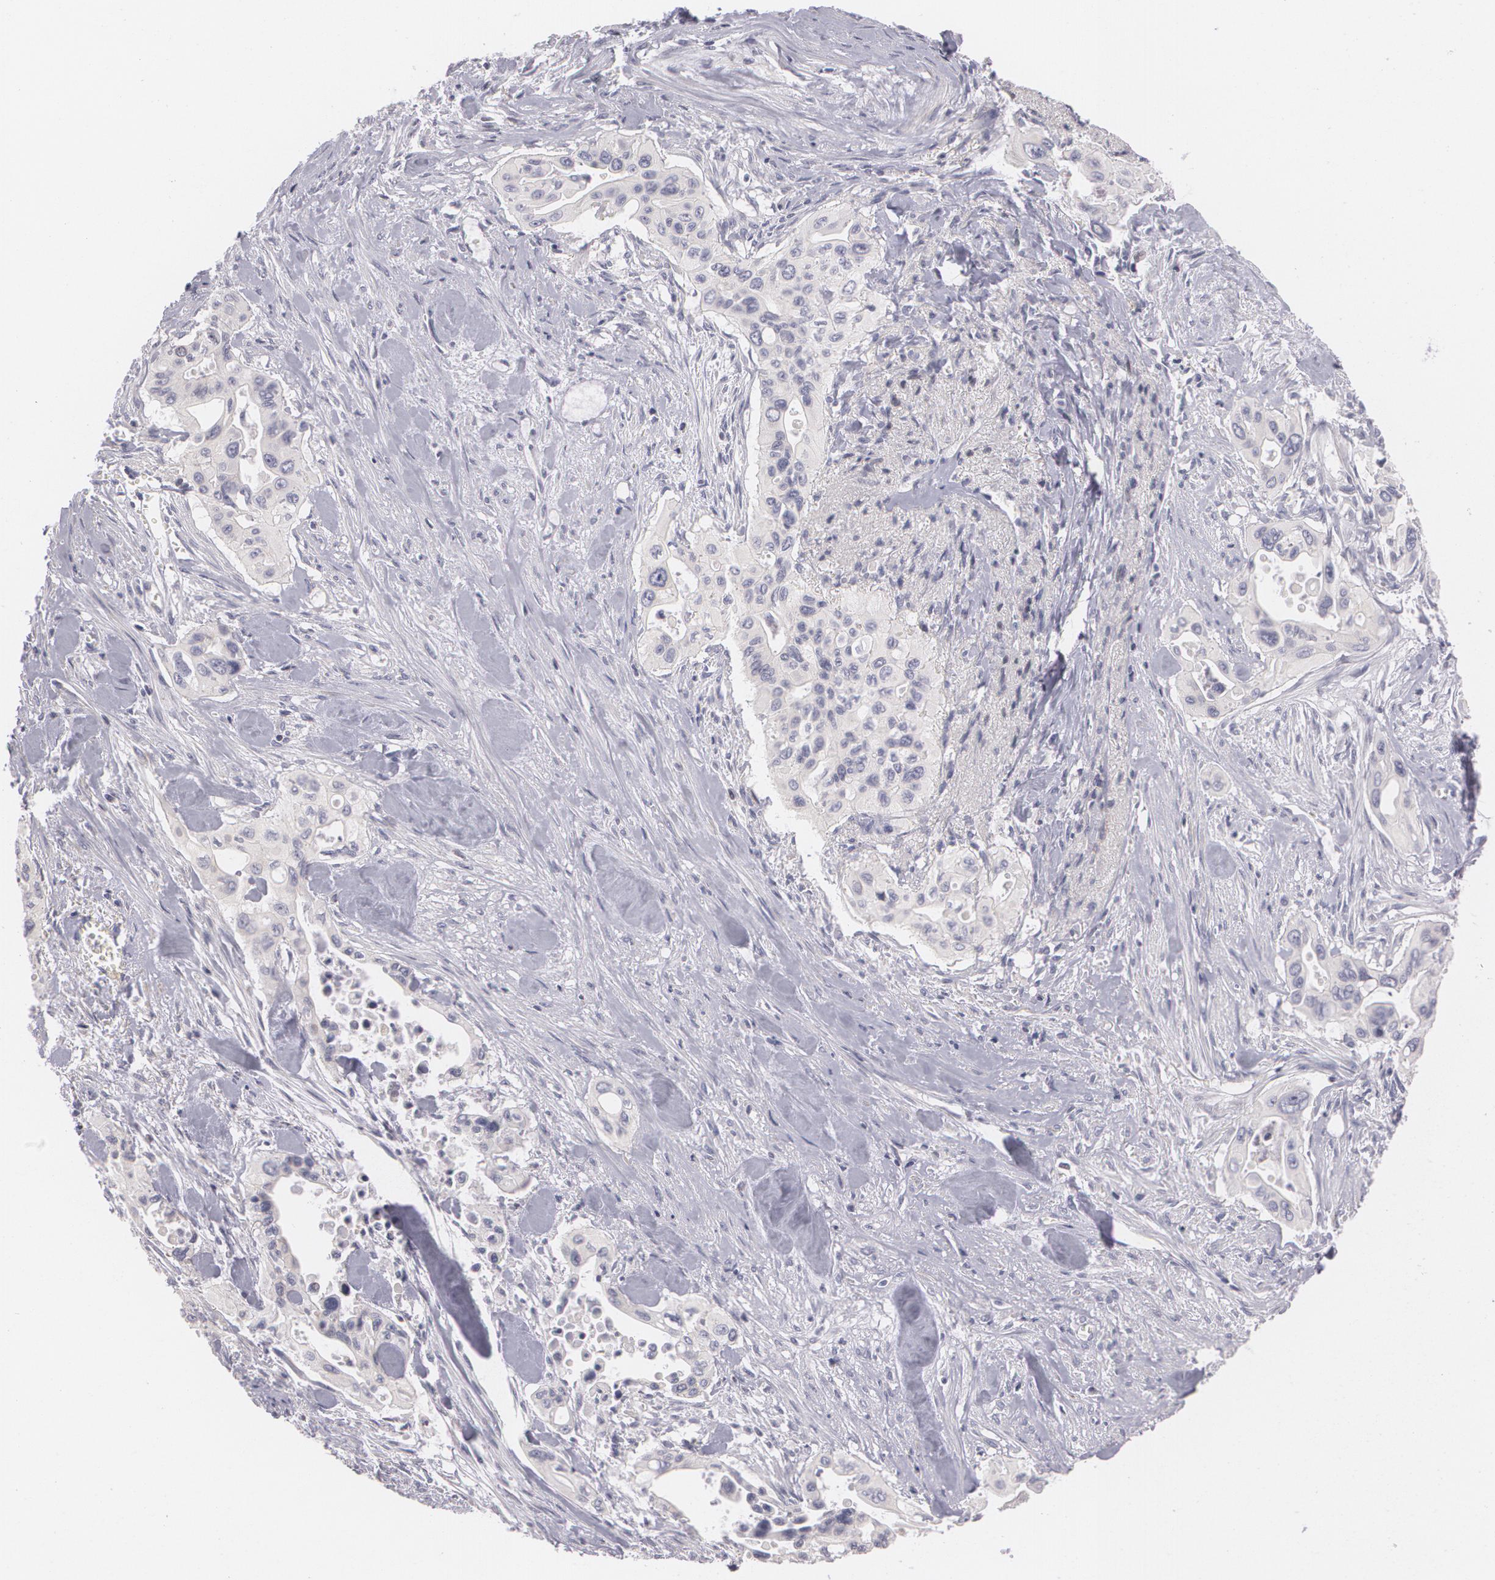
{"staining": {"intensity": "negative", "quantity": "none", "location": "none"}, "tissue": "pancreatic cancer", "cell_type": "Tumor cells", "image_type": "cancer", "snomed": [{"axis": "morphology", "description": "Adenocarcinoma, NOS"}, {"axis": "topography", "description": "Pancreas"}], "caption": "IHC of human pancreatic cancer (adenocarcinoma) exhibits no staining in tumor cells.", "gene": "ZBTB16", "patient": {"sex": "male", "age": 77}}